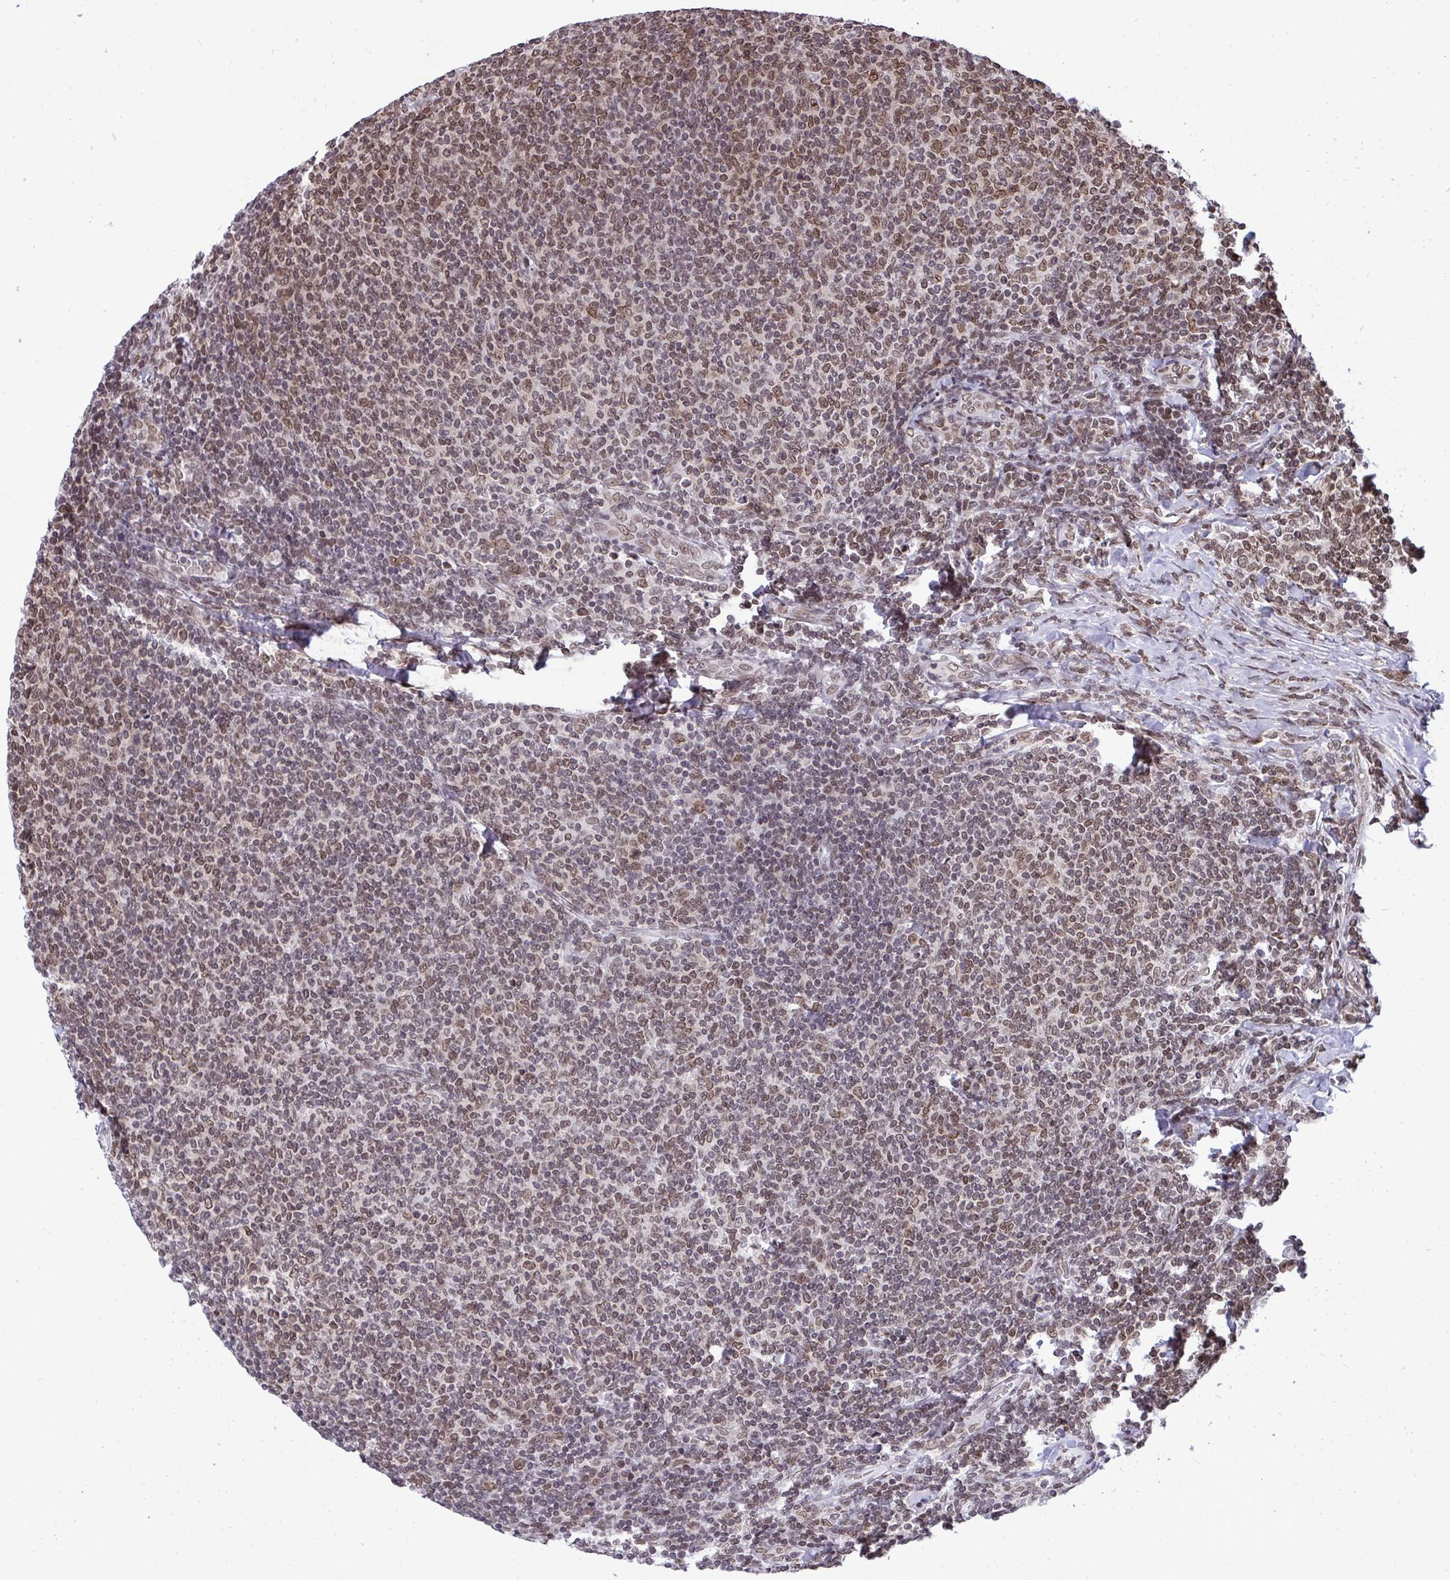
{"staining": {"intensity": "moderate", "quantity": "25%-75%", "location": "nuclear"}, "tissue": "lymphoma", "cell_type": "Tumor cells", "image_type": "cancer", "snomed": [{"axis": "morphology", "description": "Malignant lymphoma, non-Hodgkin's type, Low grade"}, {"axis": "topography", "description": "Lymph node"}], "caption": "IHC (DAB) staining of low-grade malignant lymphoma, non-Hodgkin's type exhibits moderate nuclear protein positivity in about 25%-75% of tumor cells.", "gene": "JPT1", "patient": {"sex": "male", "age": 52}}